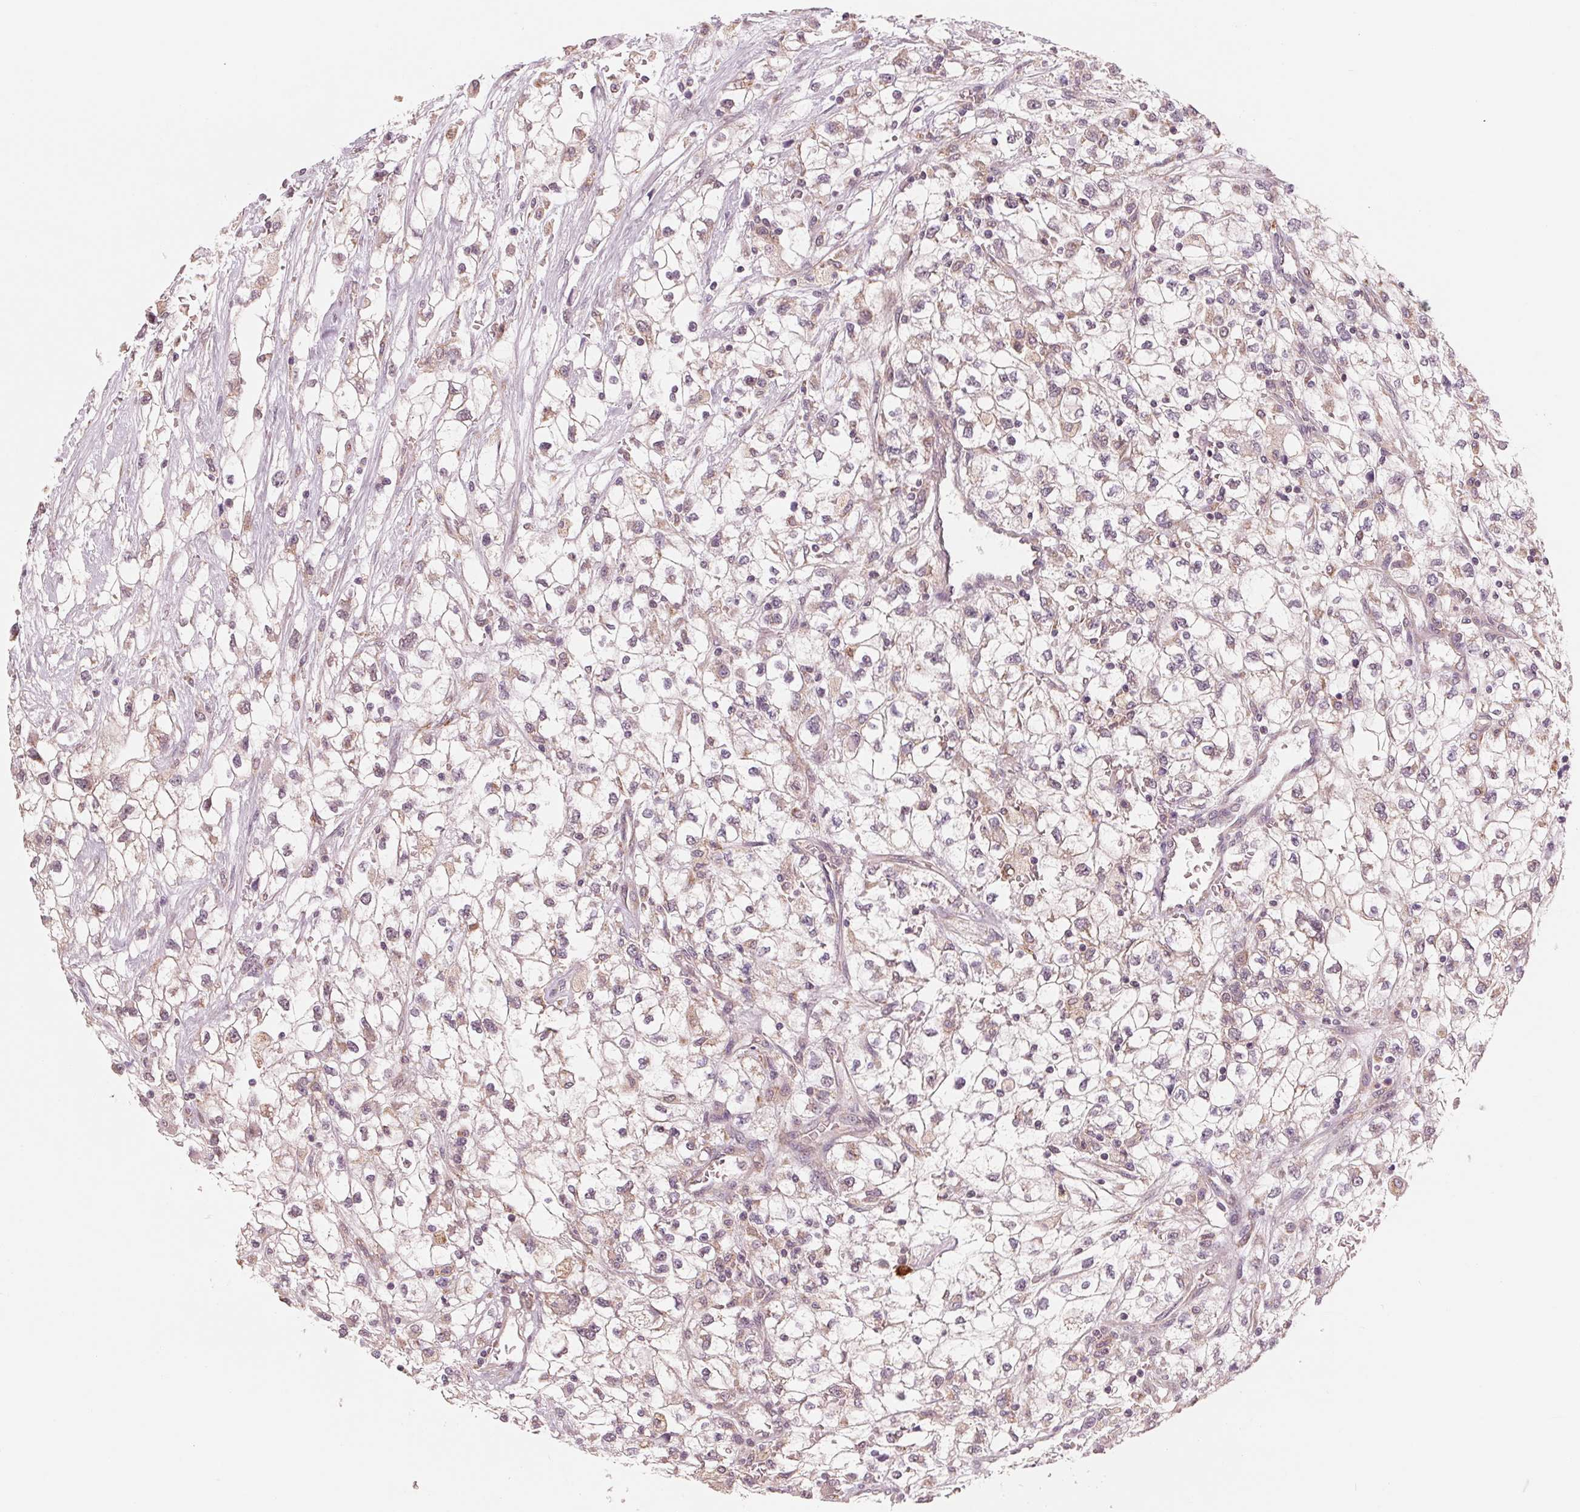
{"staining": {"intensity": "weak", "quantity": "25%-75%", "location": "cytoplasmic/membranous"}, "tissue": "renal cancer", "cell_type": "Tumor cells", "image_type": "cancer", "snomed": [{"axis": "morphology", "description": "Adenocarcinoma, NOS"}, {"axis": "topography", "description": "Kidney"}], "caption": "Immunohistochemical staining of renal adenocarcinoma demonstrates low levels of weak cytoplasmic/membranous protein expression in approximately 25%-75% of tumor cells.", "gene": "GIGYF2", "patient": {"sex": "male", "age": 59}}